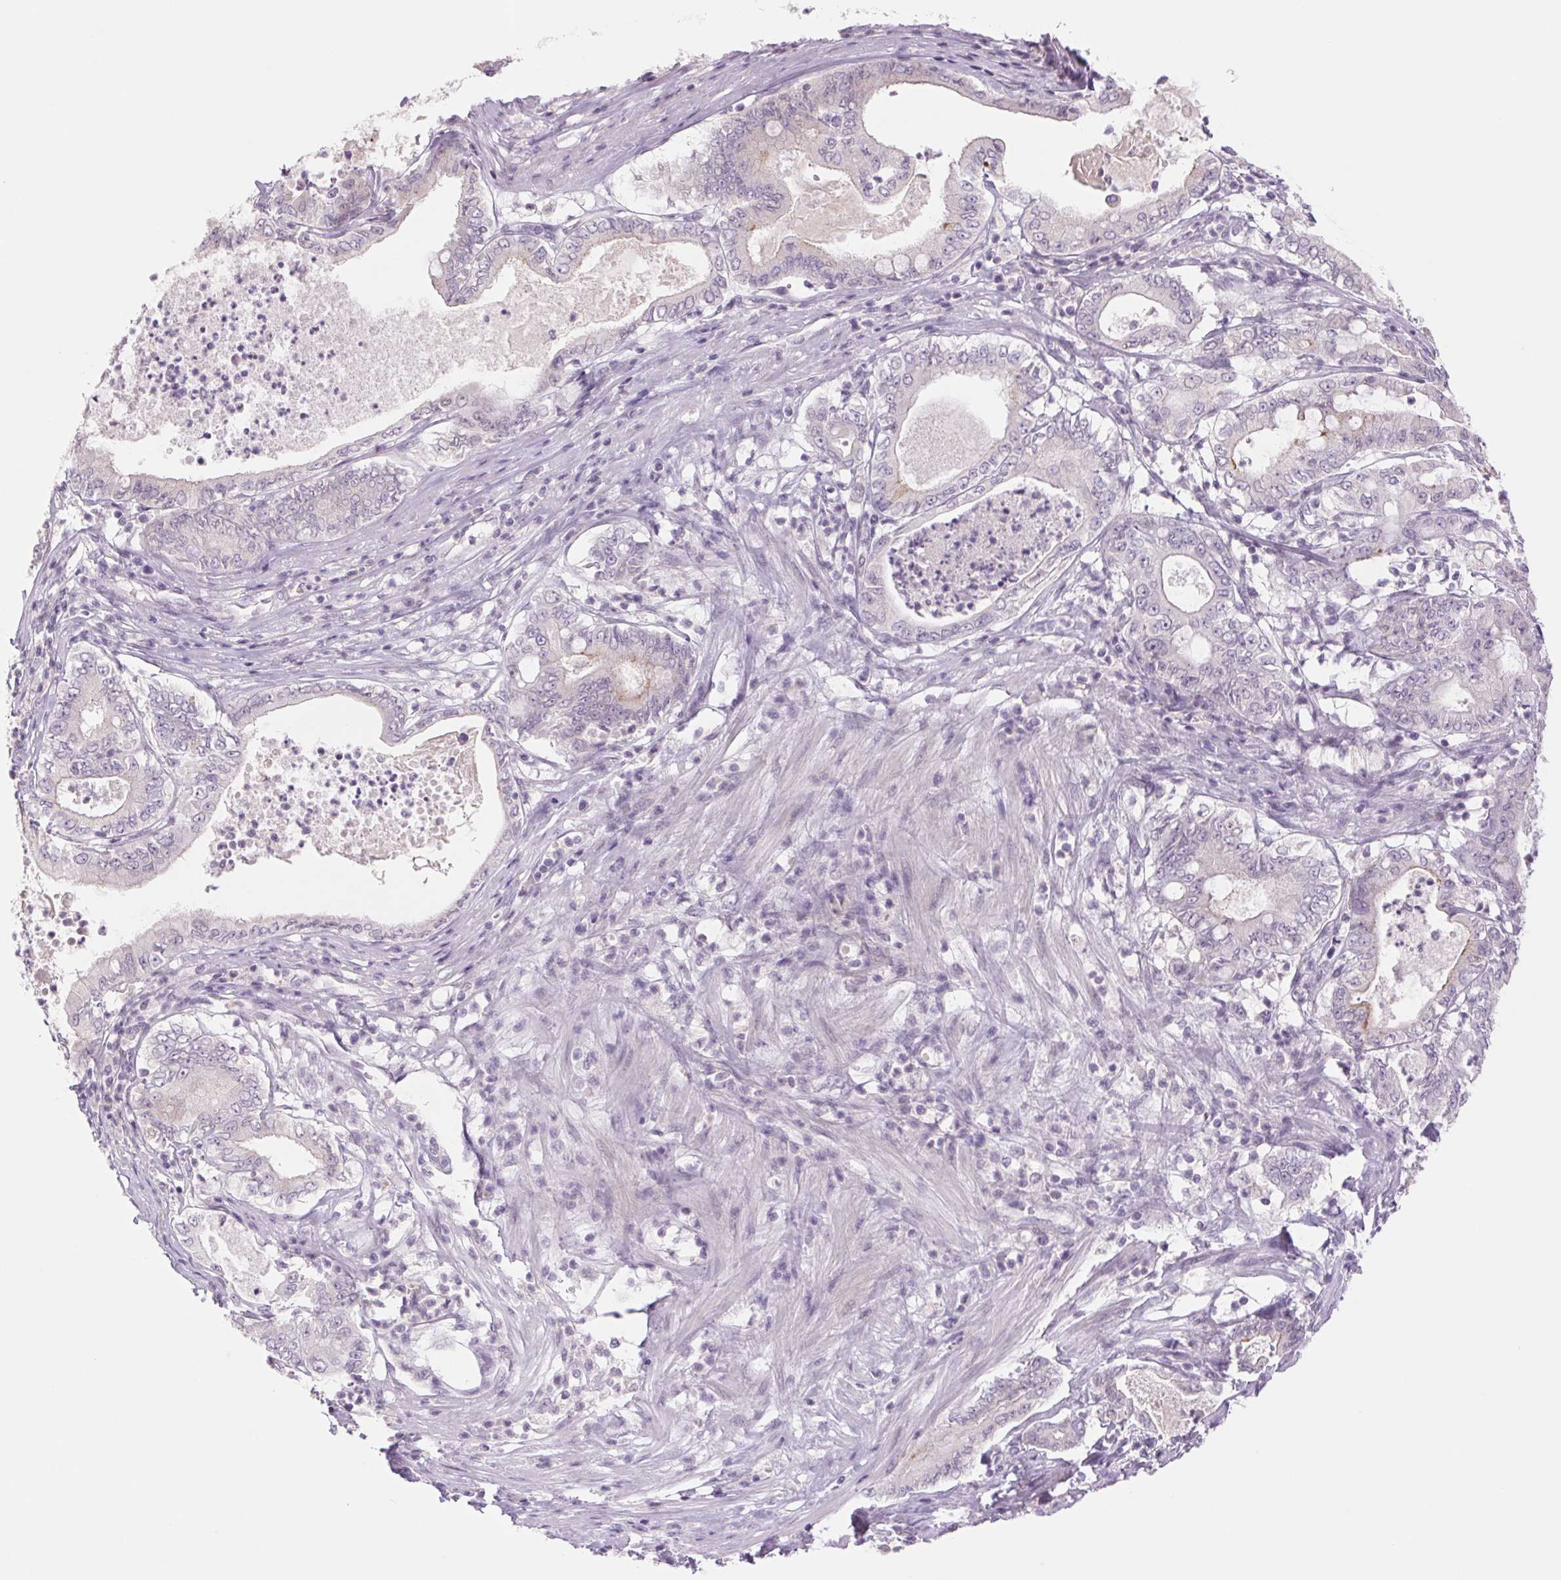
{"staining": {"intensity": "negative", "quantity": "none", "location": "none"}, "tissue": "pancreatic cancer", "cell_type": "Tumor cells", "image_type": "cancer", "snomed": [{"axis": "morphology", "description": "Adenocarcinoma, NOS"}, {"axis": "topography", "description": "Pancreas"}], "caption": "IHC of pancreatic cancer reveals no expression in tumor cells.", "gene": "KRT1", "patient": {"sex": "male", "age": 71}}